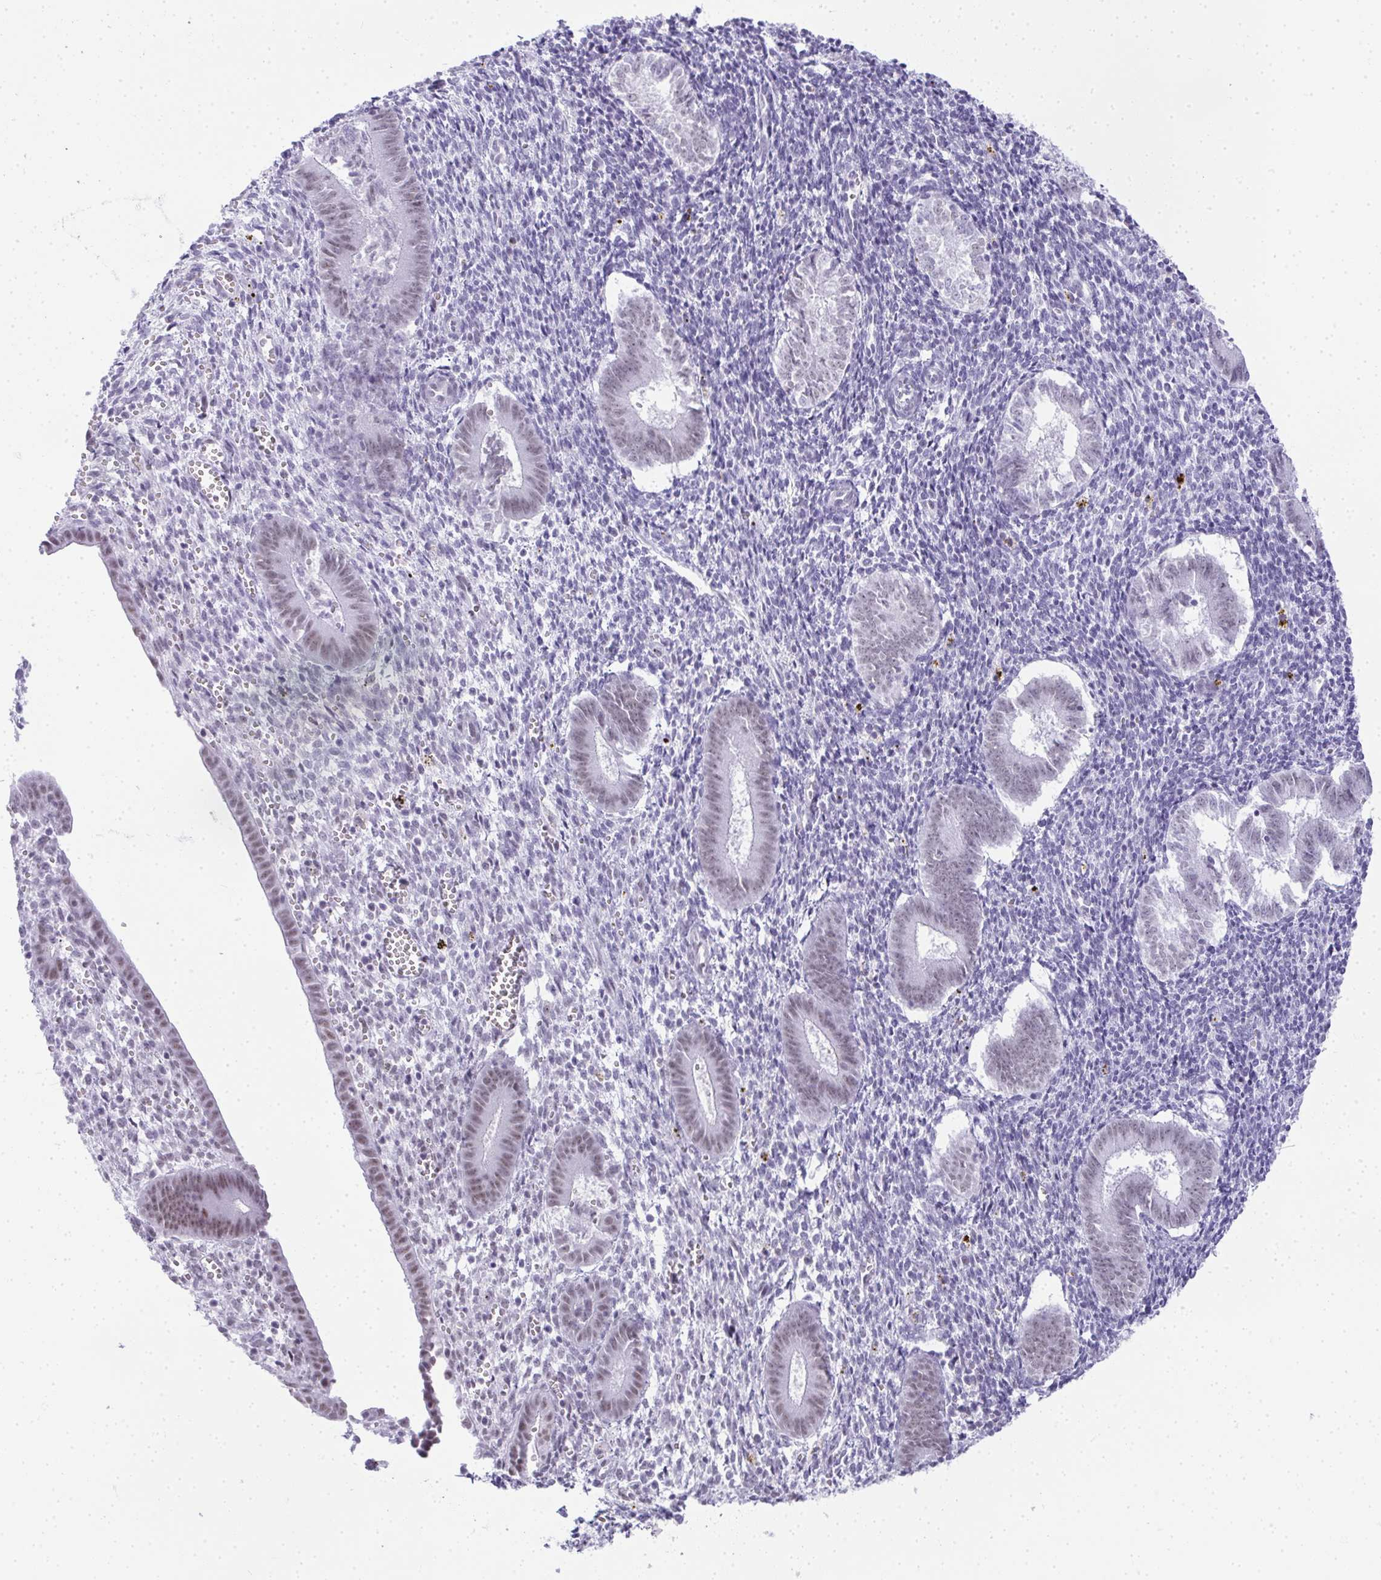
{"staining": {"intensity": "negative", "quantity": "none", "location": "none"}, "tissue": "endometrium", "cell_type": "Cells in endometrial stroma", "image_type": "normal", "snomed": [{"axis": "morphology", "description": "Normal tissue, NOS"}, {"axis": "topography", "description": "Endometrium"}], "caption": "Histopathology image shows no protein expression in cells in endometrial stroma of unremarkable endometrium. The staining is performed using DAB brown chromogen with nuclei counter-stained in using hematoxylin.", "gene": "PLA2G1B", "patient": {"sex": "female", "age": 25}}